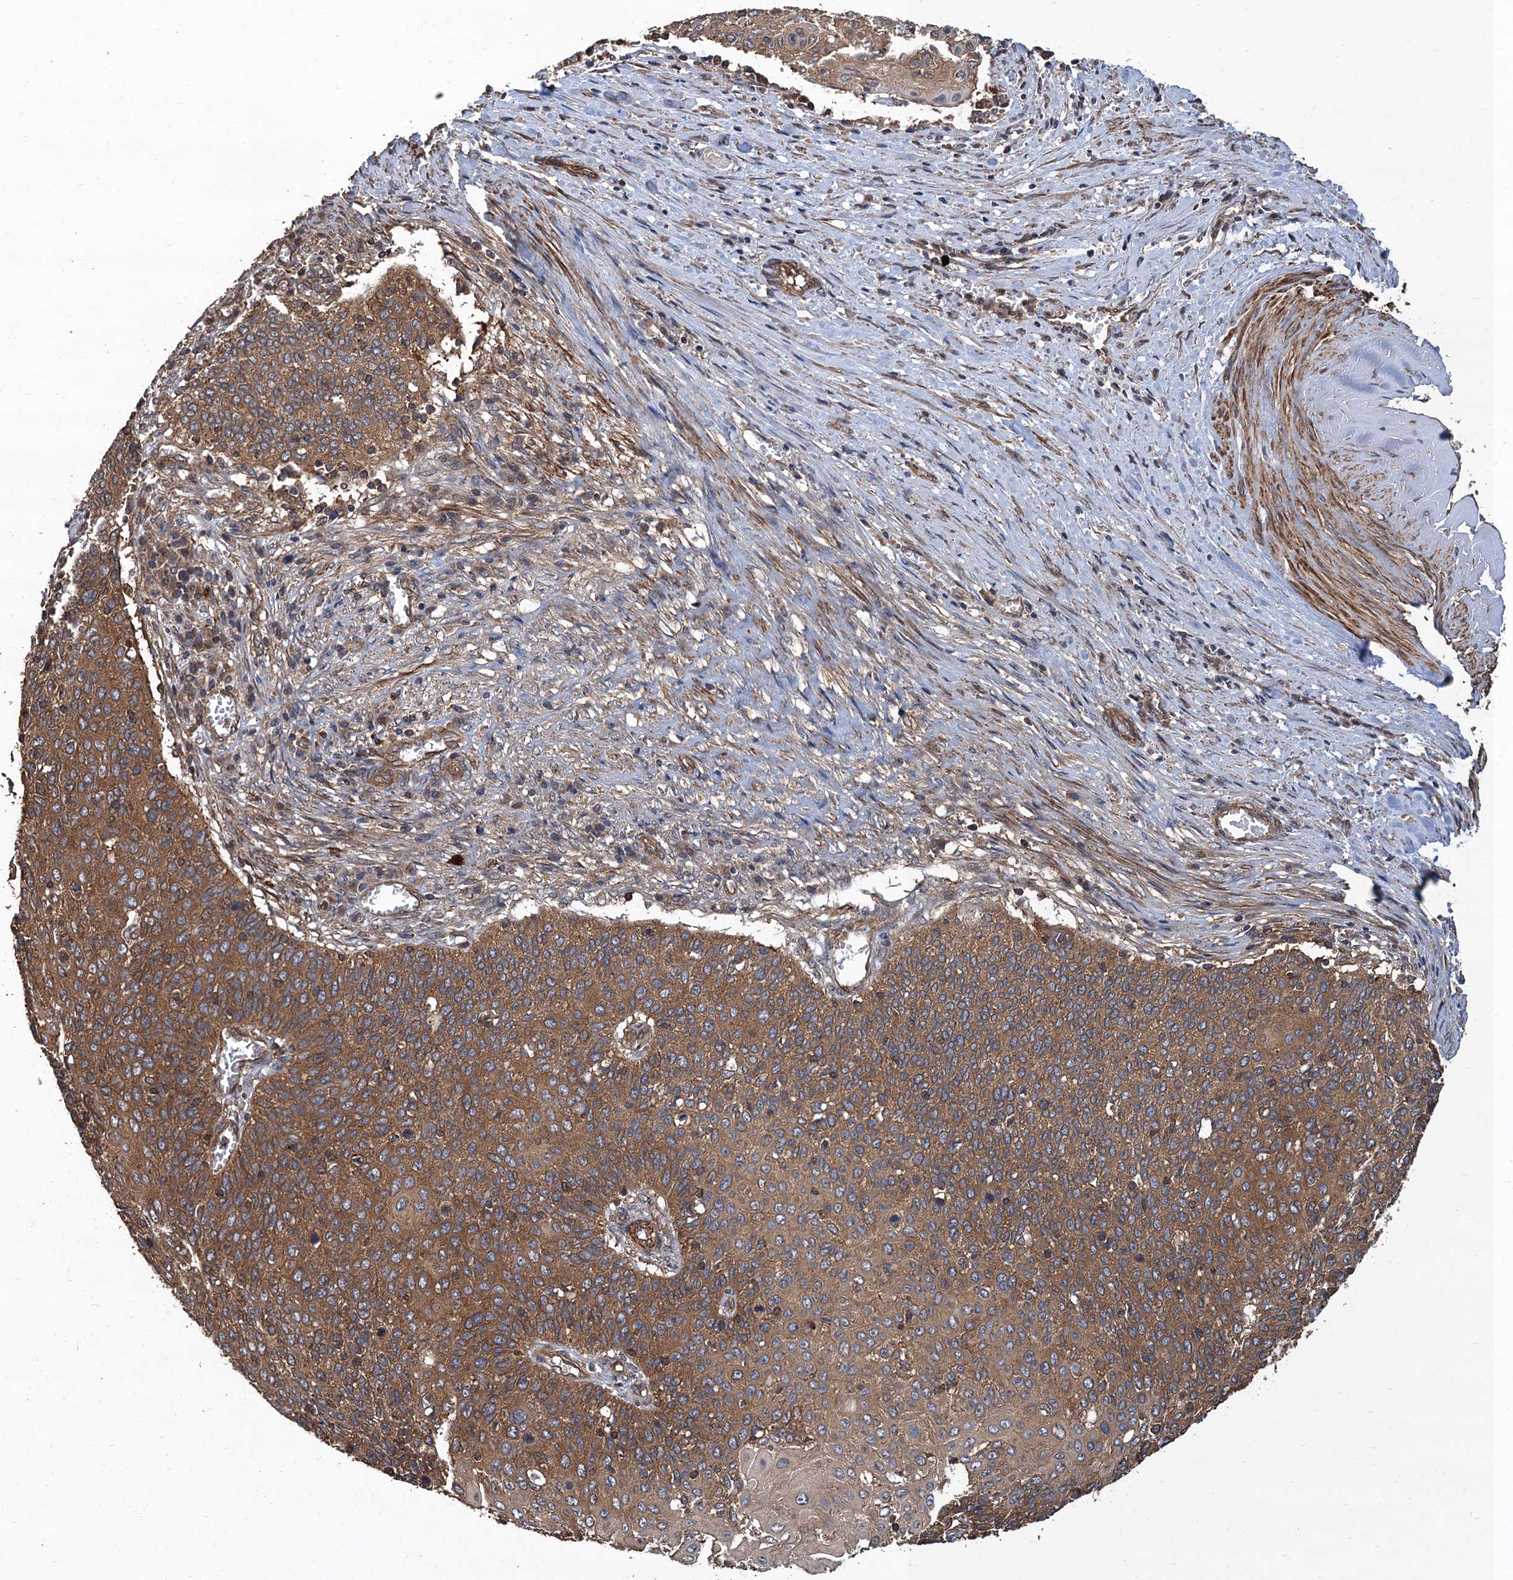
{"staining": {"intensity": "moderate", "quantity": ">75%", "location": "cytoplasmic/membranous"}, "tissue": "cervical cancer", "cell_type": "Tumor cells", "image_type": "cancer", "snomed": [{"axis": "morphology", "description": "Squamous cell carcinoma, NOS"}, {"axis": "topography", "description": "Cervix"}], "caption": "IHC photomicrograph of human cervical cancer stained for a protein (brown), which exhibits medium levels of moderate cytoplasmic/membranous positivity in about >75% of tumor cells.", "gene": "PPP4R1", "patient": {"sex": "female", "age": 39}}